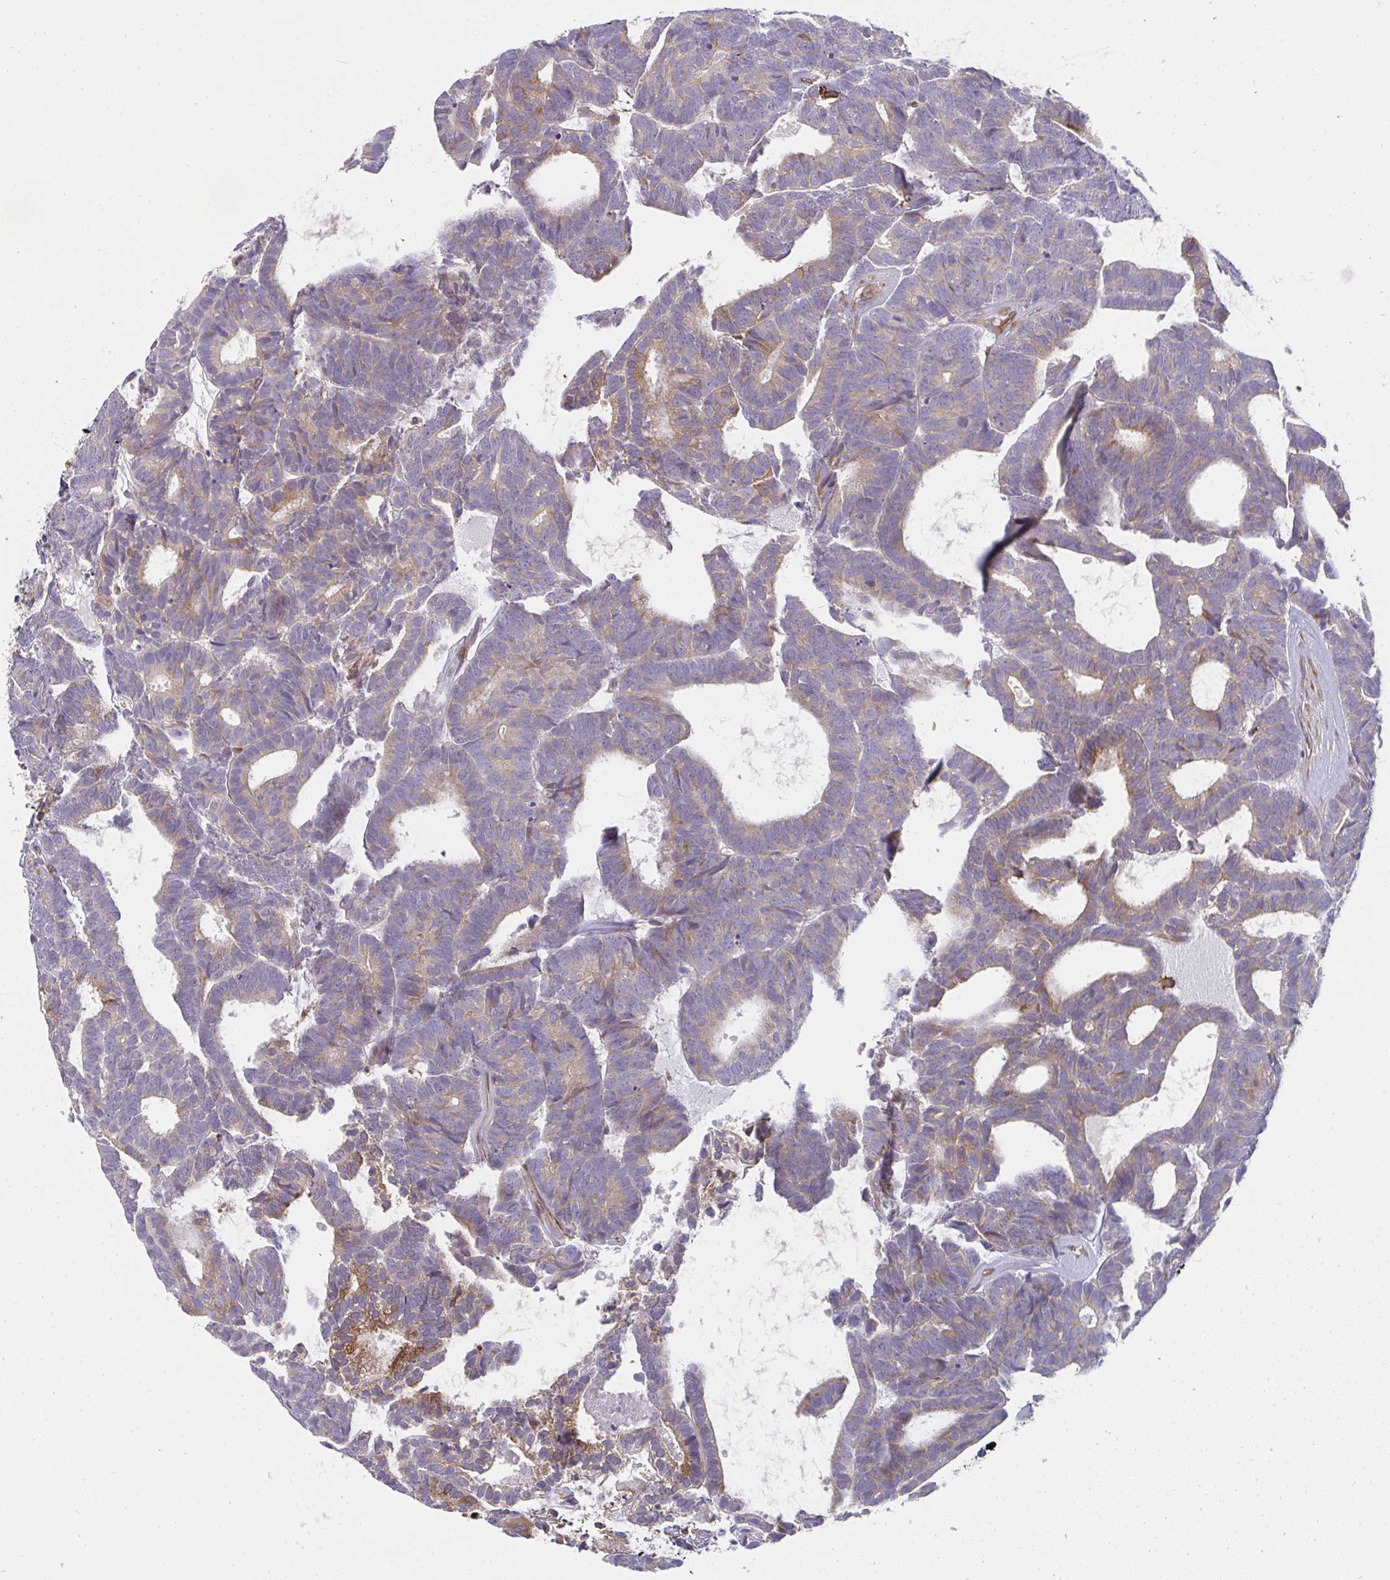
{"staining": {"intensity": "weak", "quantity": "25%-75%", "location": "cytoplasmic/membranous"}, "tissue": "head and neck cancer", "cell_type": "Tumor cells", "image_type": "cancer", "snomed": [{"axis": "morphology", "description": "Adenocarcinoma, NOS"}, {"axis": "topography", "description": "Head-Neck"}], "caption": "A histopathology image of head and neck adenocarcinoma stained for a protein shows weak cytoplasmic/membranous brown staining in tumor cells. The staining was performed using DAB (3,3'-diaminobenzidine) to visualize the protein expression in brown, while the nuclei were stained in blue with hematoxylin (Magnification: 20x).", "gene": "CSF3R", "patient": {"sex": "female", "age": 81}}